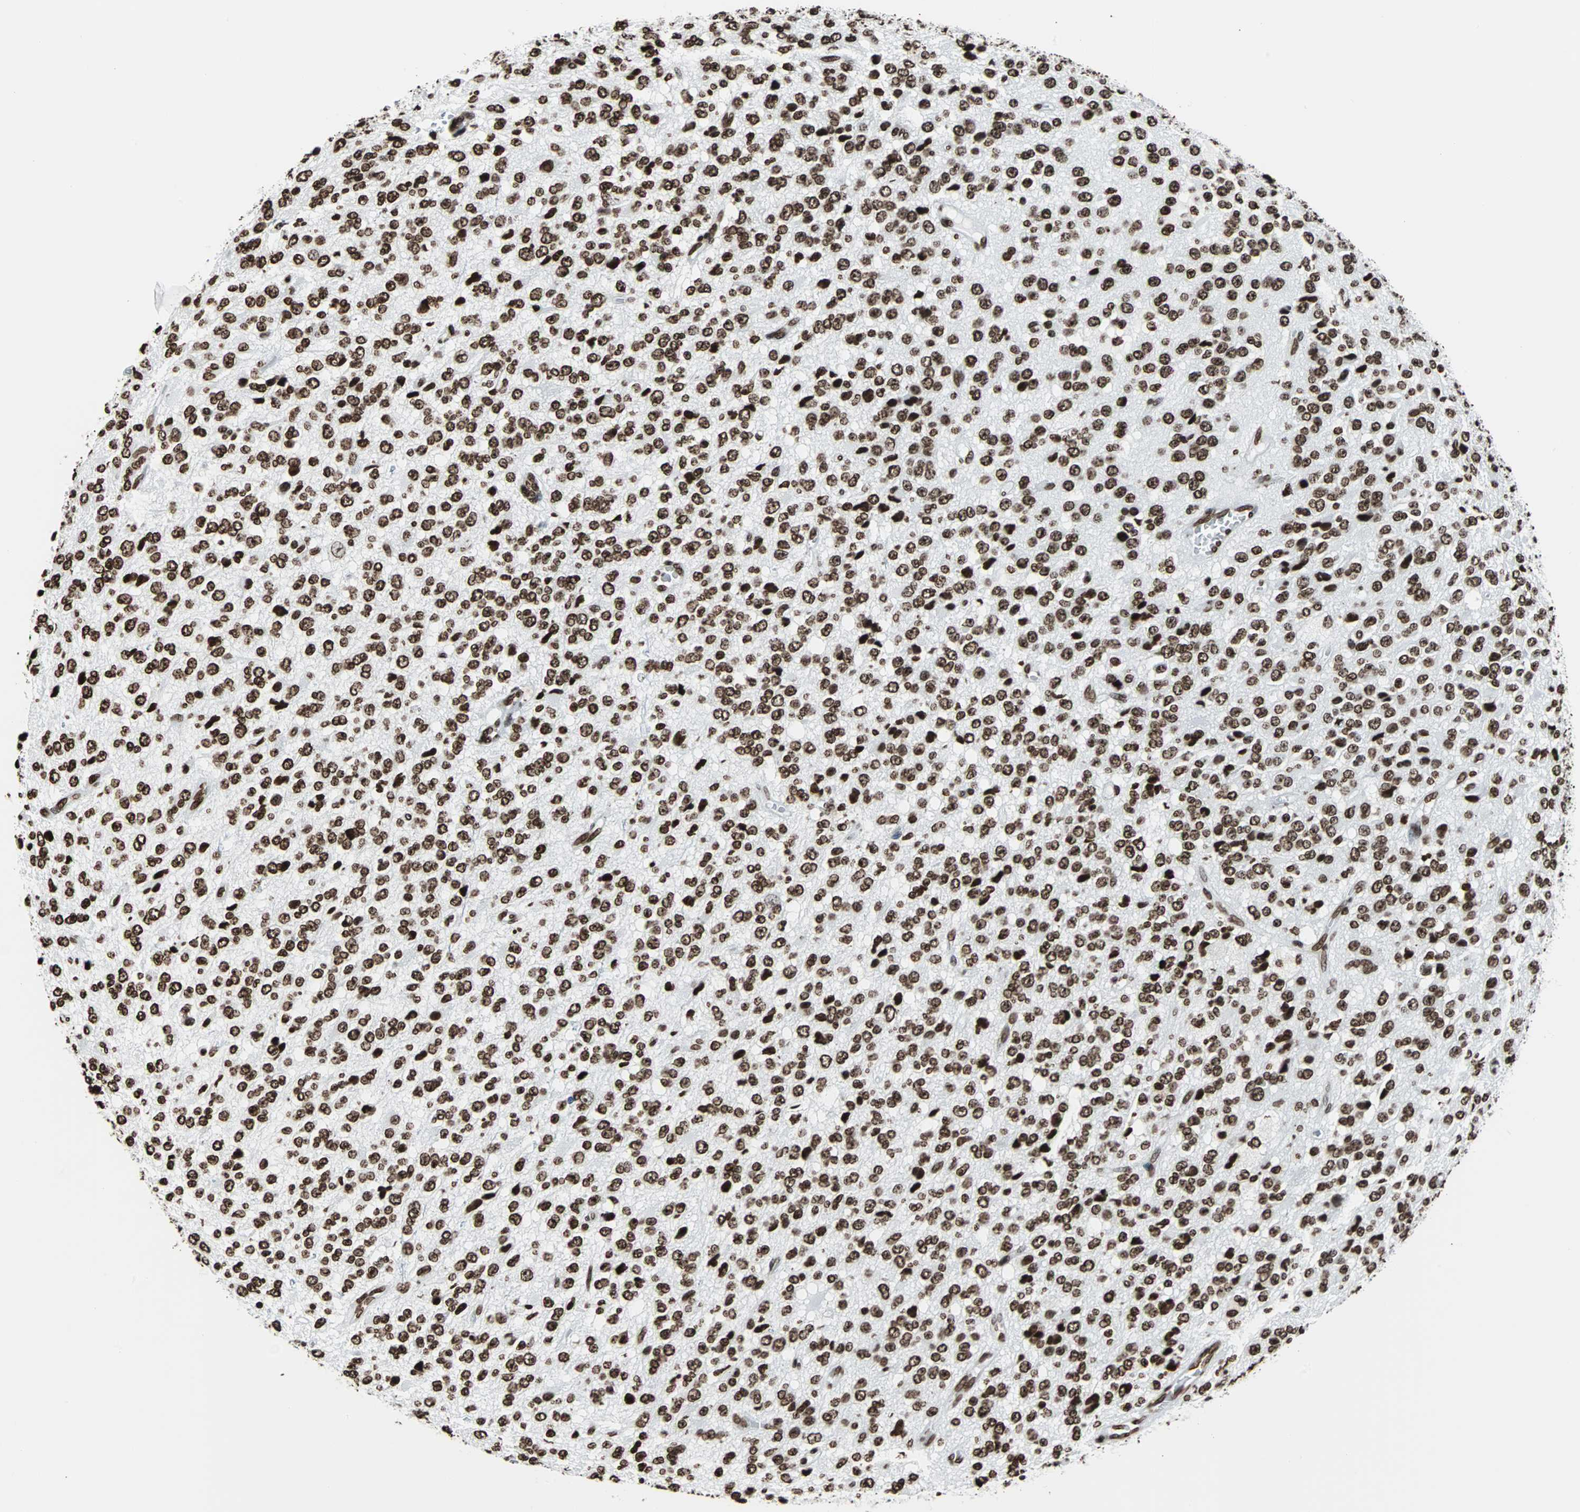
{"staining": {"intensity": "strong", "quantity": ">75%", "location": "nuclear"}, "tissue": "glioma", "cell_type": "Tumor cells", "image_type": "cancer", "snomed": [{"axis": "morphology", "description": "Glioma, malignant, High grade"}, {"axis": "topography", "description": "pancreas cauda"}], "caption": "Immunohistochemical staining of malignant glioma (high-grade) exhibits high levels of strong nuclear expression in about >75% of tumor cells.", "gene": "H2BC18", "patient": {"sex": "male", "age": 60}}